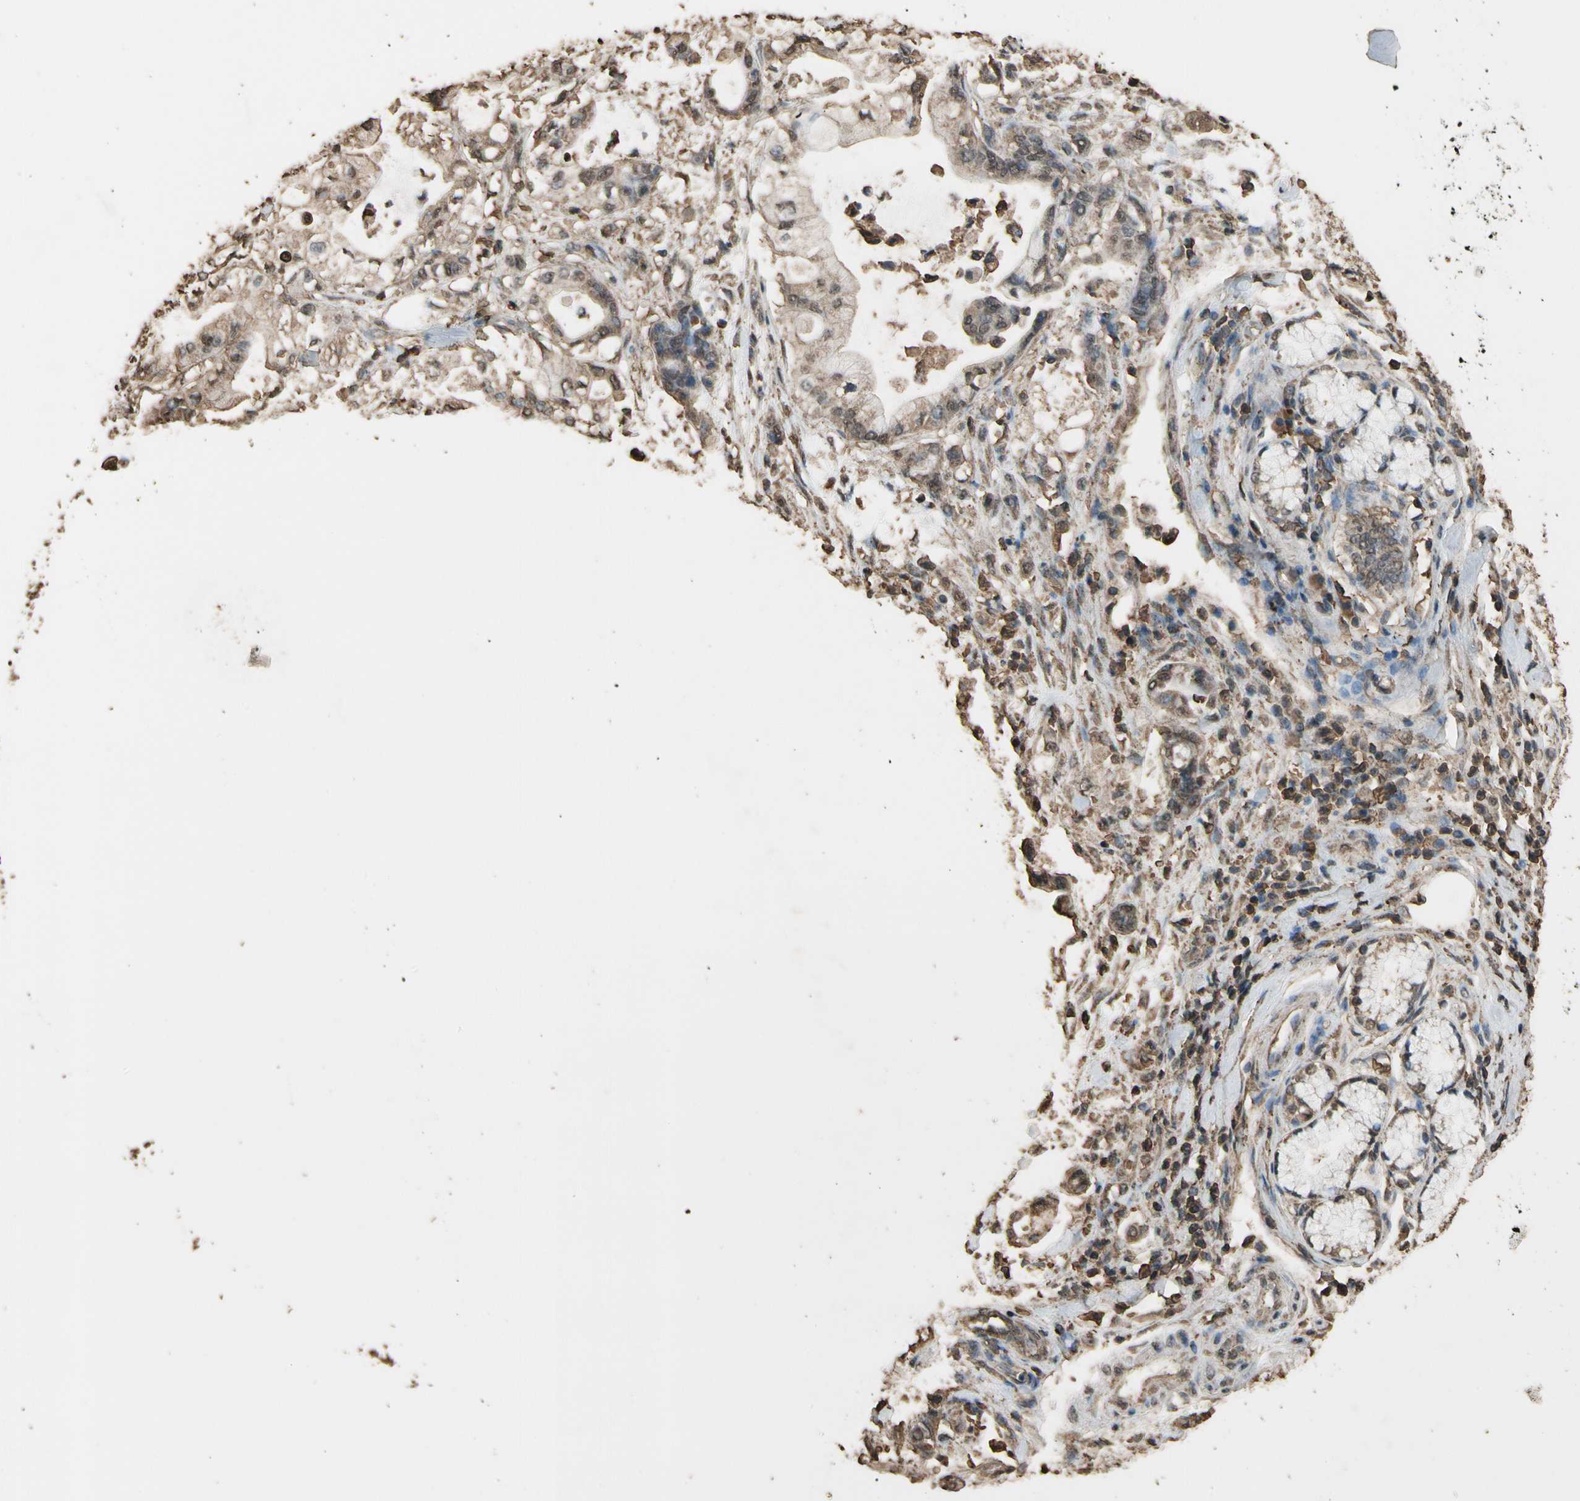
{"staining": {"intensity": "moderate", "quantity": ">75%", "location": "cytoplasmic/membranous,nuclear"}, "tissue": "pancreatic cancer", "cell_type": "Tumor cells", "image_type": "cancer", "snomed": [{"axis": "morphology", "description": "Adenocarcinoma, NOS"}, {"axis": "morphology", "description": "Adenocarcinoma, metastatic, NOS"}, {"axis": "topography", "description": "Lymph node"}, {"axis": "topography", "description": "Pancreas"}, {"axis": "topography", "description": "Duodenum"}], "caption": "Pancreatic adenocarcinoma tissue shows moderate cytoplasmic/membranous and nuclear expression in approximately >75% of tumor cells", "gene": "TNFSF13B", "patient": {"sex": "female", "age": 64}}